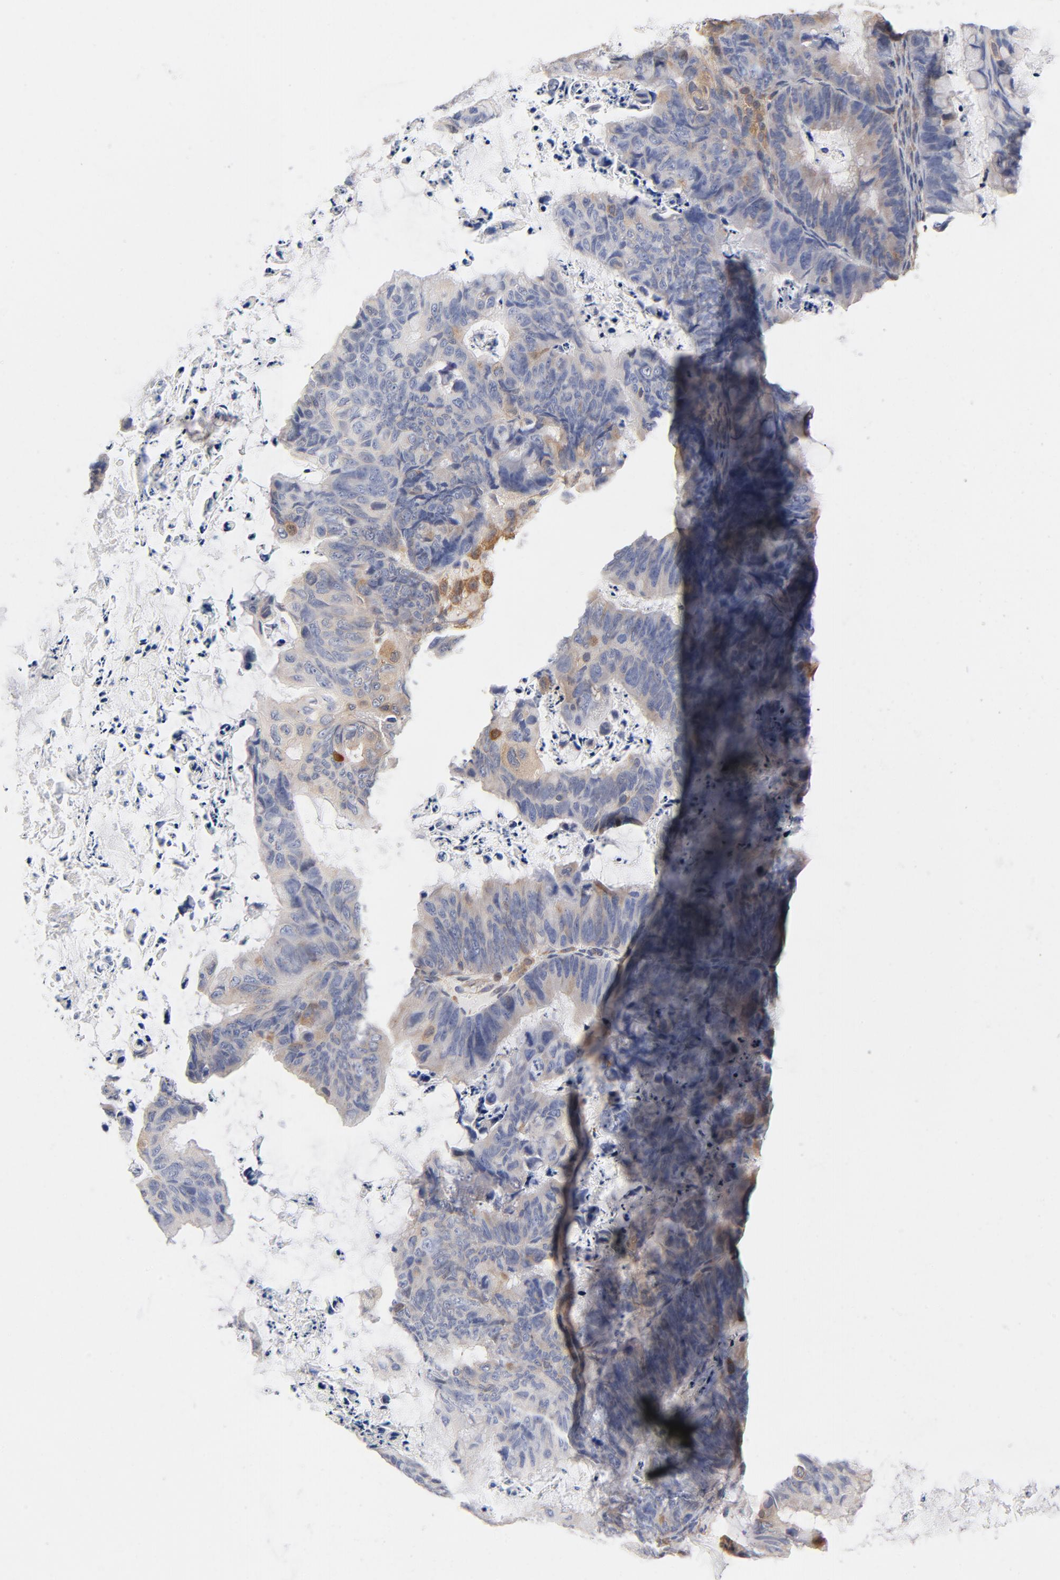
{"staining": {"intensity": "negative", "quantity": "none", "location": "none"}, "tissue": "ovarian cancer", "cell_type": "Tumor cells", "image_type": "cancer", "snomed": [{"axis": "morphology", "description": "Cystadenocarcinoma, mucinous, NOS"}, {"axis": "topography", "description": "Ovary"}], "caption": "Tumor cells are negative for brown protein staining in ovarian mucinous cystadenocarcinoma.", "gene": "ASMTL", "patient": {"sex": "female", "age": 36}}